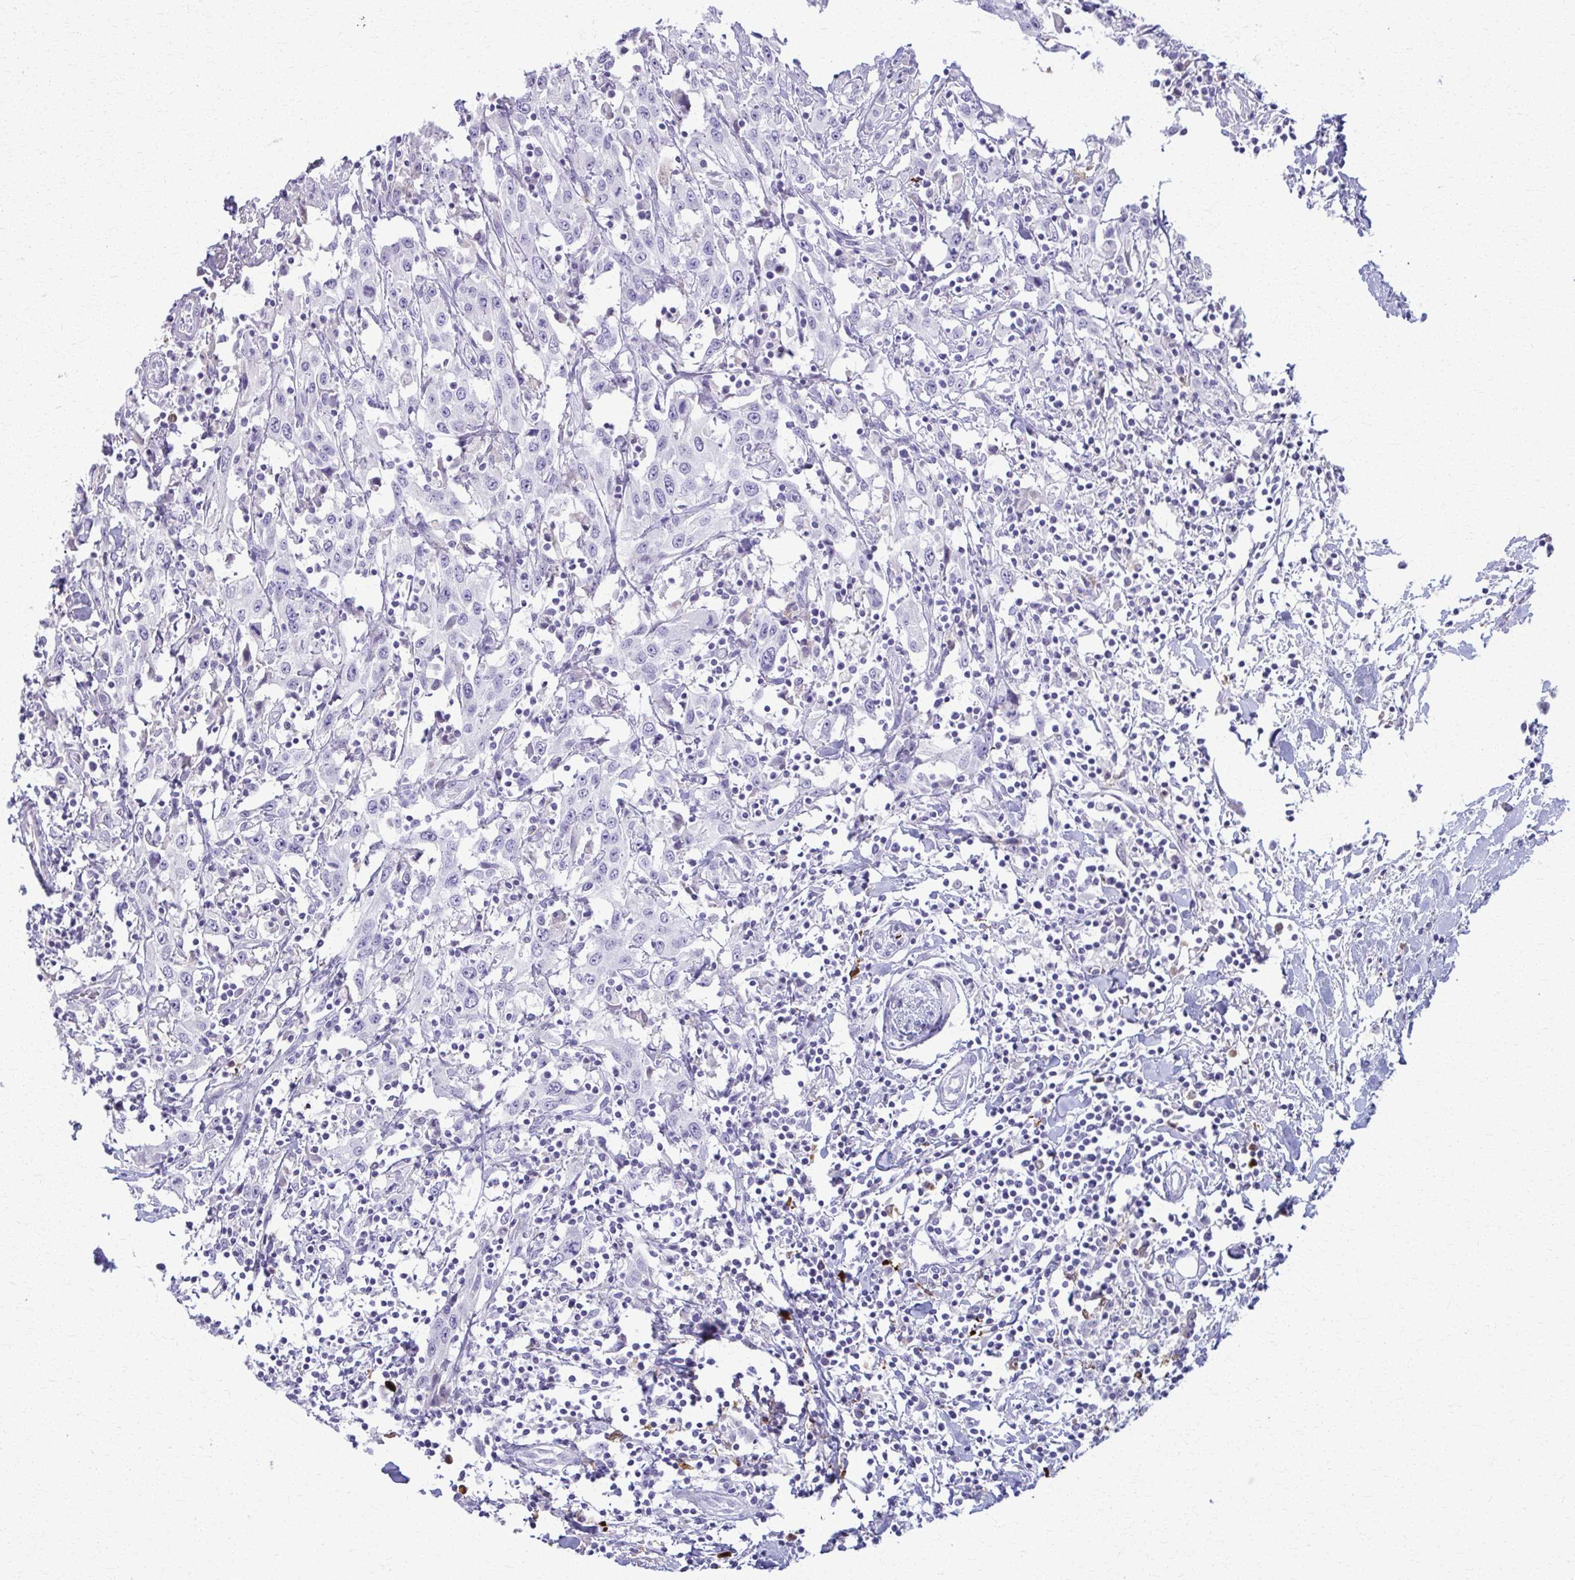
{"staining": {"intensity": "negative", "quantity": "none", "location": "none"}, "tissue": "urothelial cancer", "cell_type": "Tumor cells", "image_type": "cancer", "snomed": [{"axis": "morphology", "description": "Urothelial carcinoma, High grade"}, {"axis": "topography", "description": "Urinary bladder"}], "caption": "Immunohistochemistry (IHC) micrograph of neoplastic tissue: human high-grade urothelial carcinoma stained with DAB shows no significant protein expression in tumor cells.", "gene": "OR4M1", "patient": {"sex": "male", "age": 61}}